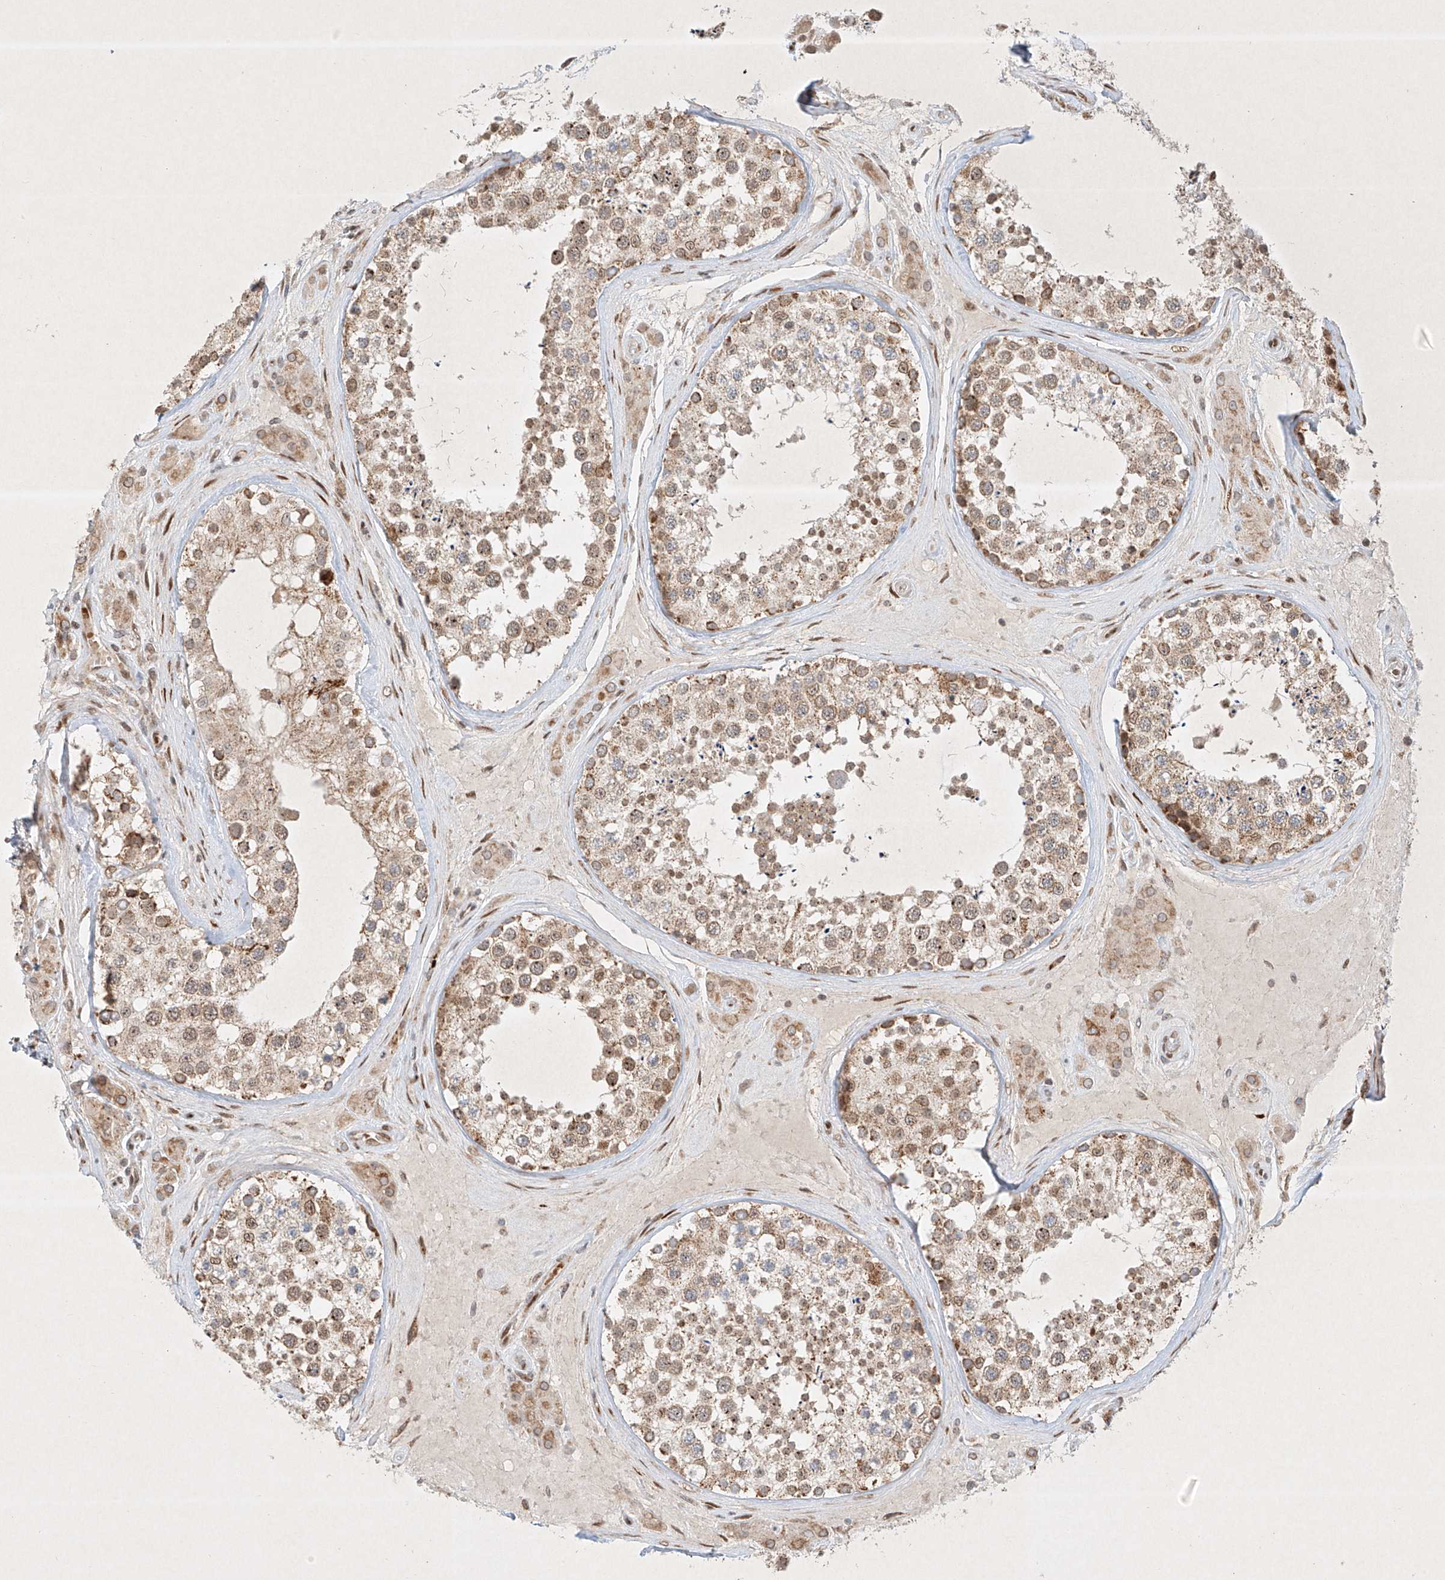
{"staining": {"intensity": "moderate", "quantity": ">75%", "location": "cytoplasmic/membranous,nuclear"}, "tissue": "testis", "cell_type": "Cells in seminiferous ducts", "image_type": "normal", "snomed": [{"axis": "morphology", "description": "Normal tissue, NOS"}, {"axis": "topography", "description": "Testis"}], "caption": "Protein expression by immunohistochemistry (IHC) reveals moderate cytoplasmic/membranous,nuclear positivity in about >75% of cells in seminiferous ducts in normal testis.", "gene": "EPG5", "patient": {"sex": "male", "age": 46}}